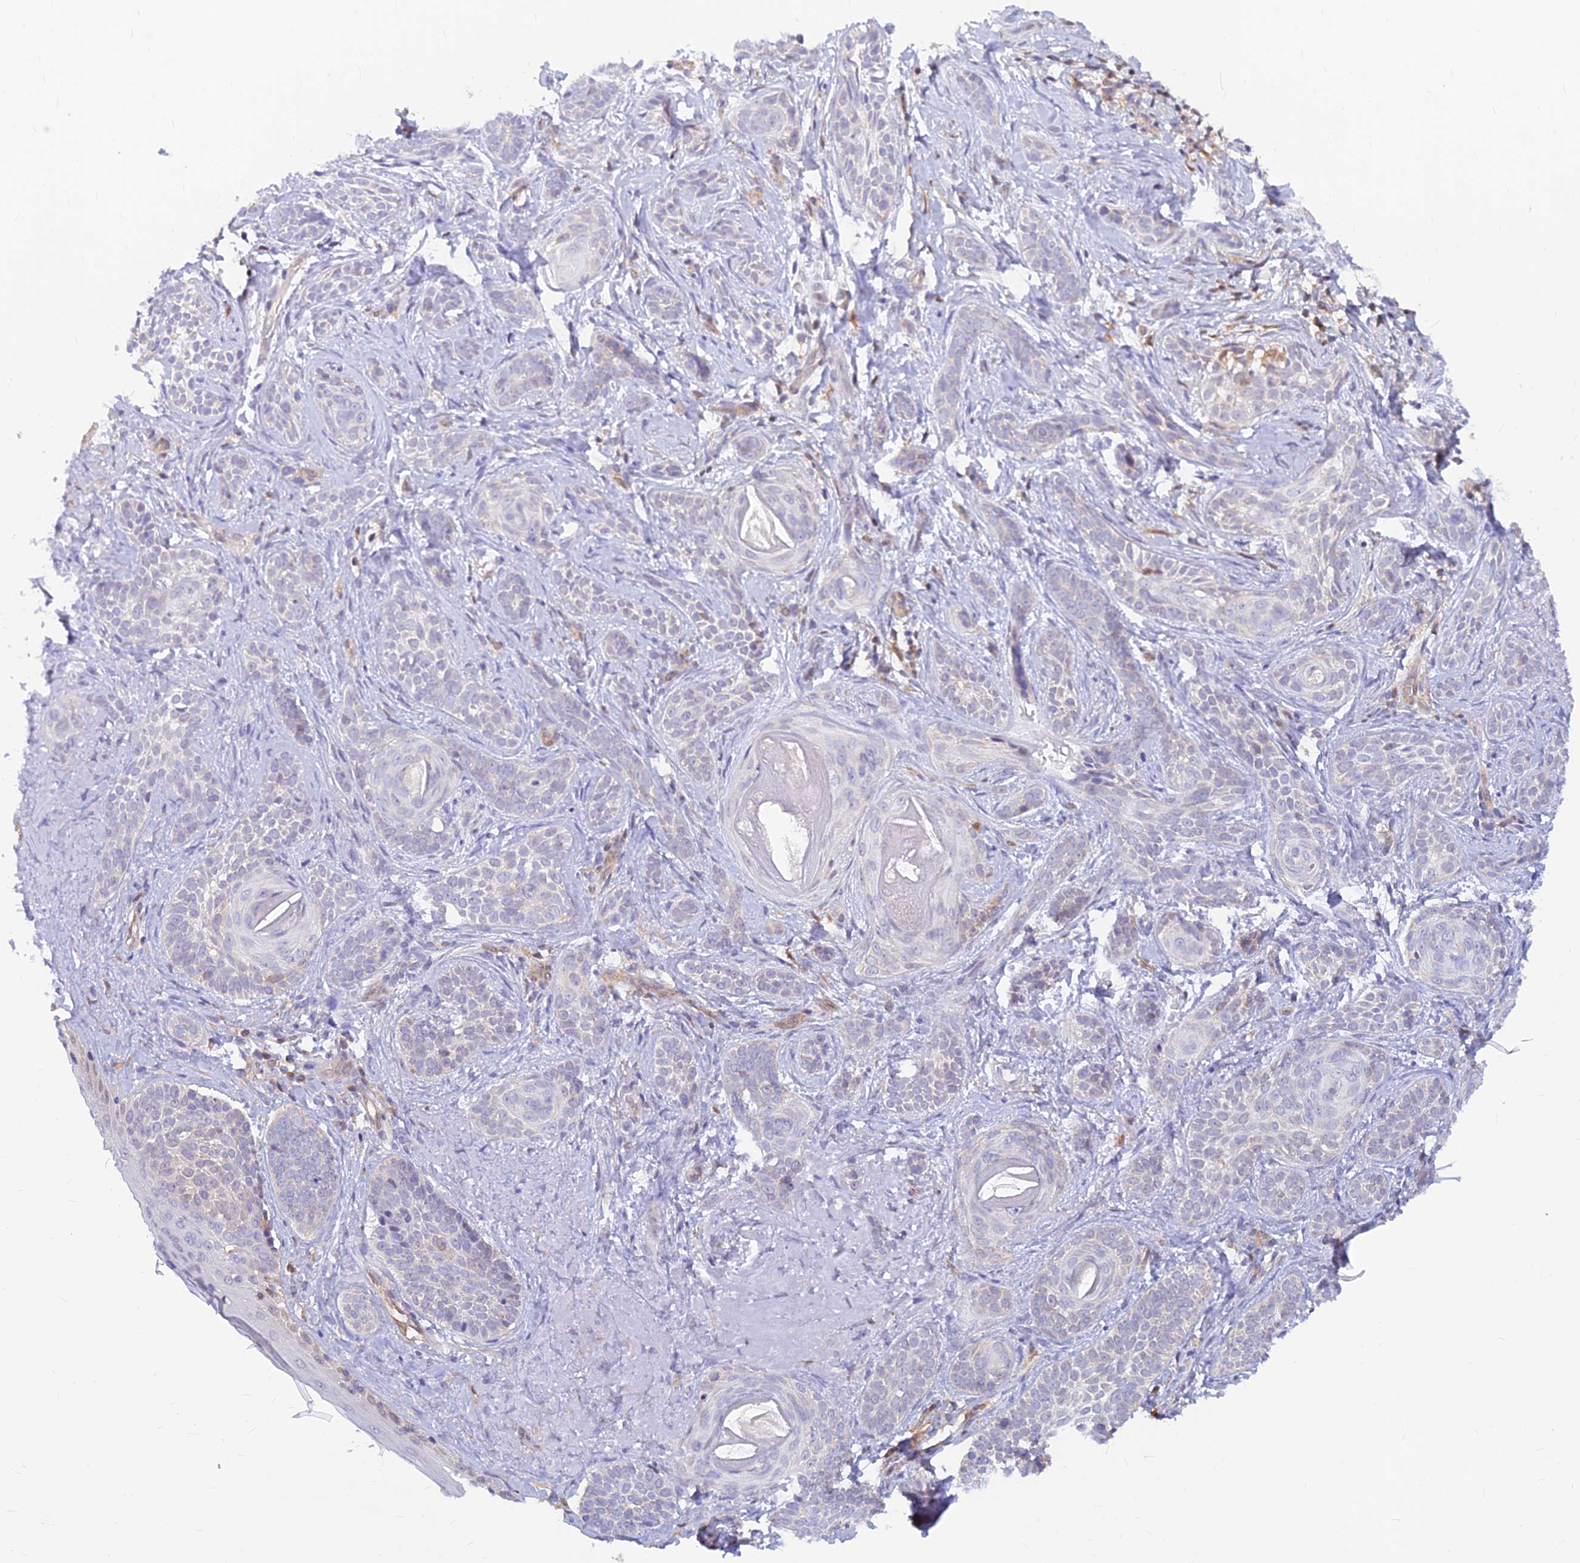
{"staining": {"intensity": "negative", "quantity": "none", "location": "none"}, "tissue": "skin cancer", "cell_type": "Tumor cells", "image_type": "cancer", "snomed": [{"axis": "morphology", "description": "Basal cell carcinoma"}, {"axis": "topography", "description": "Skin"}], "caption": "High power microscopy image of an immunohistochemistry (IHC) image of skin basal cell carcinoma, revealing no significant expression in tumor cells. Nuclei are stained in blue.", "gene": "LYSMD2", "patient": {"sex": "male", "age": 71}}